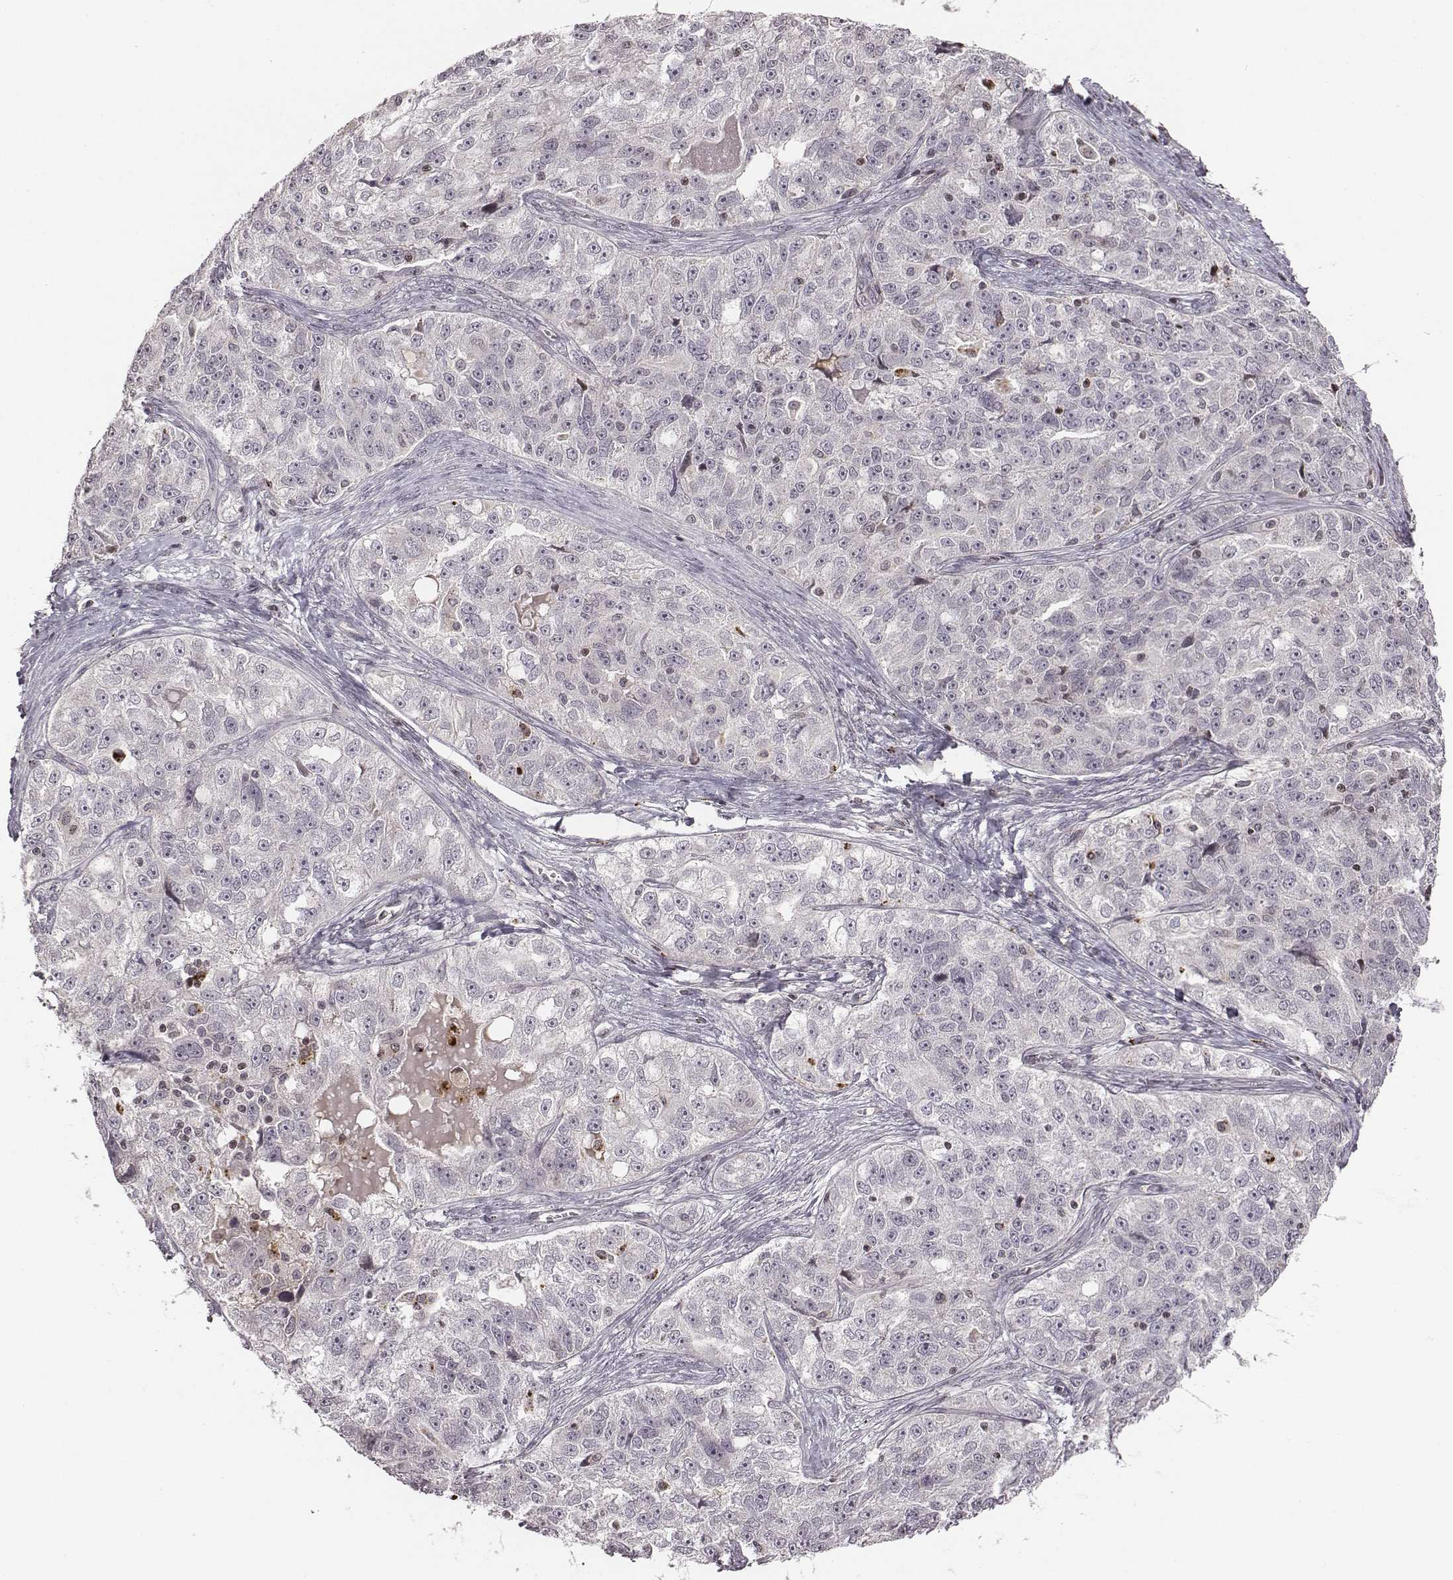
{"staining": {"intensity": "negative", "quantity": "none", "location": "none"}, "tissue": "ovarian cancer", "cell_type": "Tumor cells", "image_type": "cancer", "snomed": [{"axis": "morphology", "description": "Cystadenocarcinoma, serous, NOS"}, {"axis": "topography", "description": "Ovary"}], "caption": "Serous cystadenocarcinoma (ovarian) was stained to show a protein in brown. There is no significant positivity in tumor cells. (Stains: DAB immunohistochemistry with hematoxylin counter stain, Microscopy: brightfield microscopy at high magnification).", "gene": "GRM4", "patient": {"sex": "female", "age": 51}}